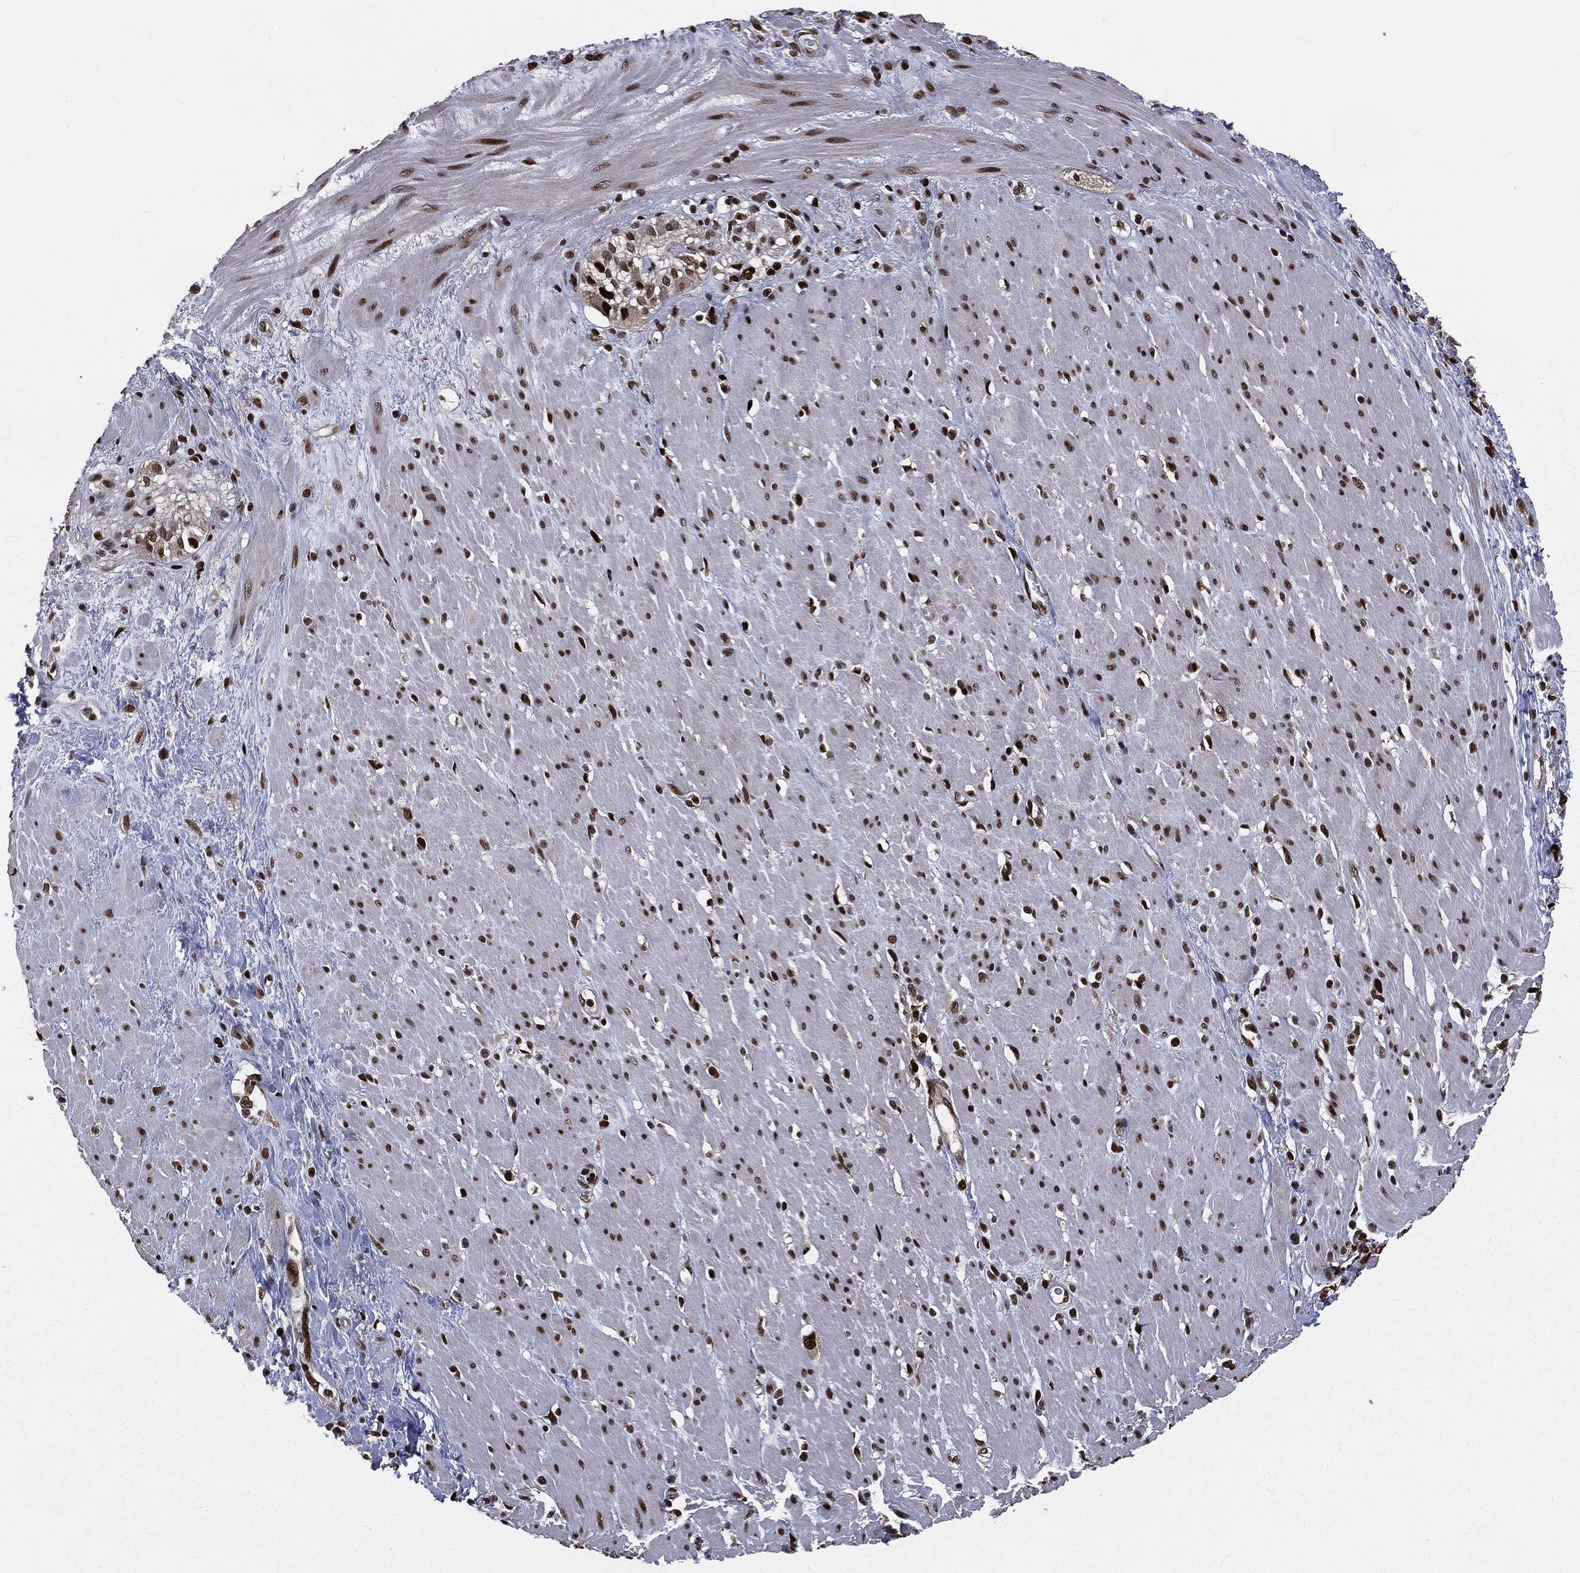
{"staining": {"intensity": "strong", "quantity": "25%-75%", "location": "nuclear"}, "tissue": "smooth muscle", "cell_type": "Smooth muscle cells", "image_type": "normal", "snomed": [{"axis": "morphology", "description": "Normal tissue, NOS"}, {"axis": "topography", "description": "Soft tissue"}, {"axis": "topography", "description": "Smooth muscle"}], "caption": "Approximately 25%-75% of smooth muscle cells in benign human smooth muscle demonstrate strong nuclear protein positivity as visualized by brown immunohistochemical staining.", "gene": "DVL2", "patient": {"sex": "male", "age": 72}}